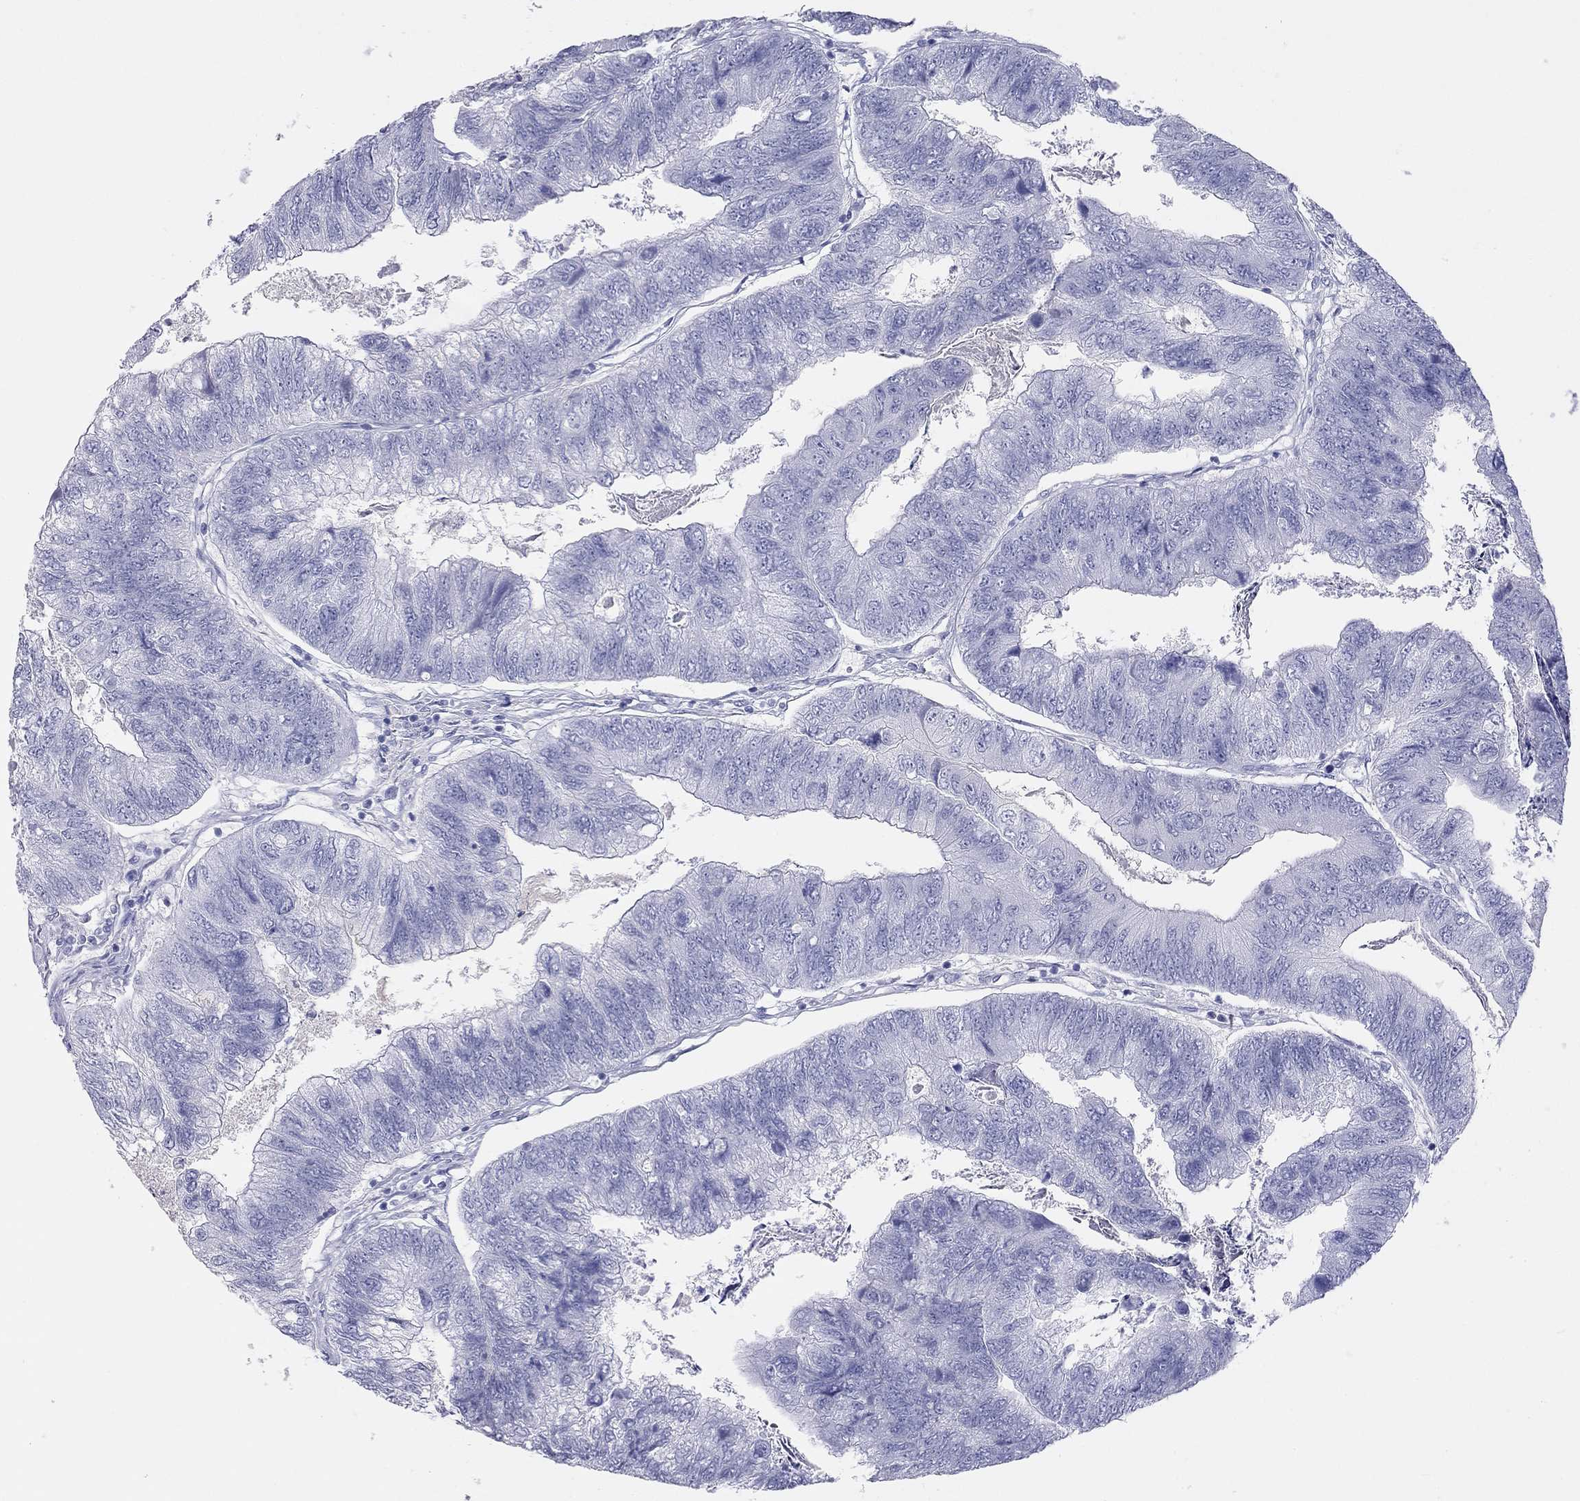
{"staining": {"intensity": "negative", "quantity": "none", "location": "none"}, "tissue": "colorectal cancer", "cell_type": "Tumor cells", "image_type": "cancer", "snomed": [{"axis": "morphology", "description": "Adenocarcinoma, NOS"}, {"axis": "topography", "description": "Colon"}], "caption": "This is an IHC micrograph of colorectal cancer (adenocarcinoma). There is no positivity in tumor cells.", "gene": "KLRG1", "patient": {"sex": "female", "age": 67}}